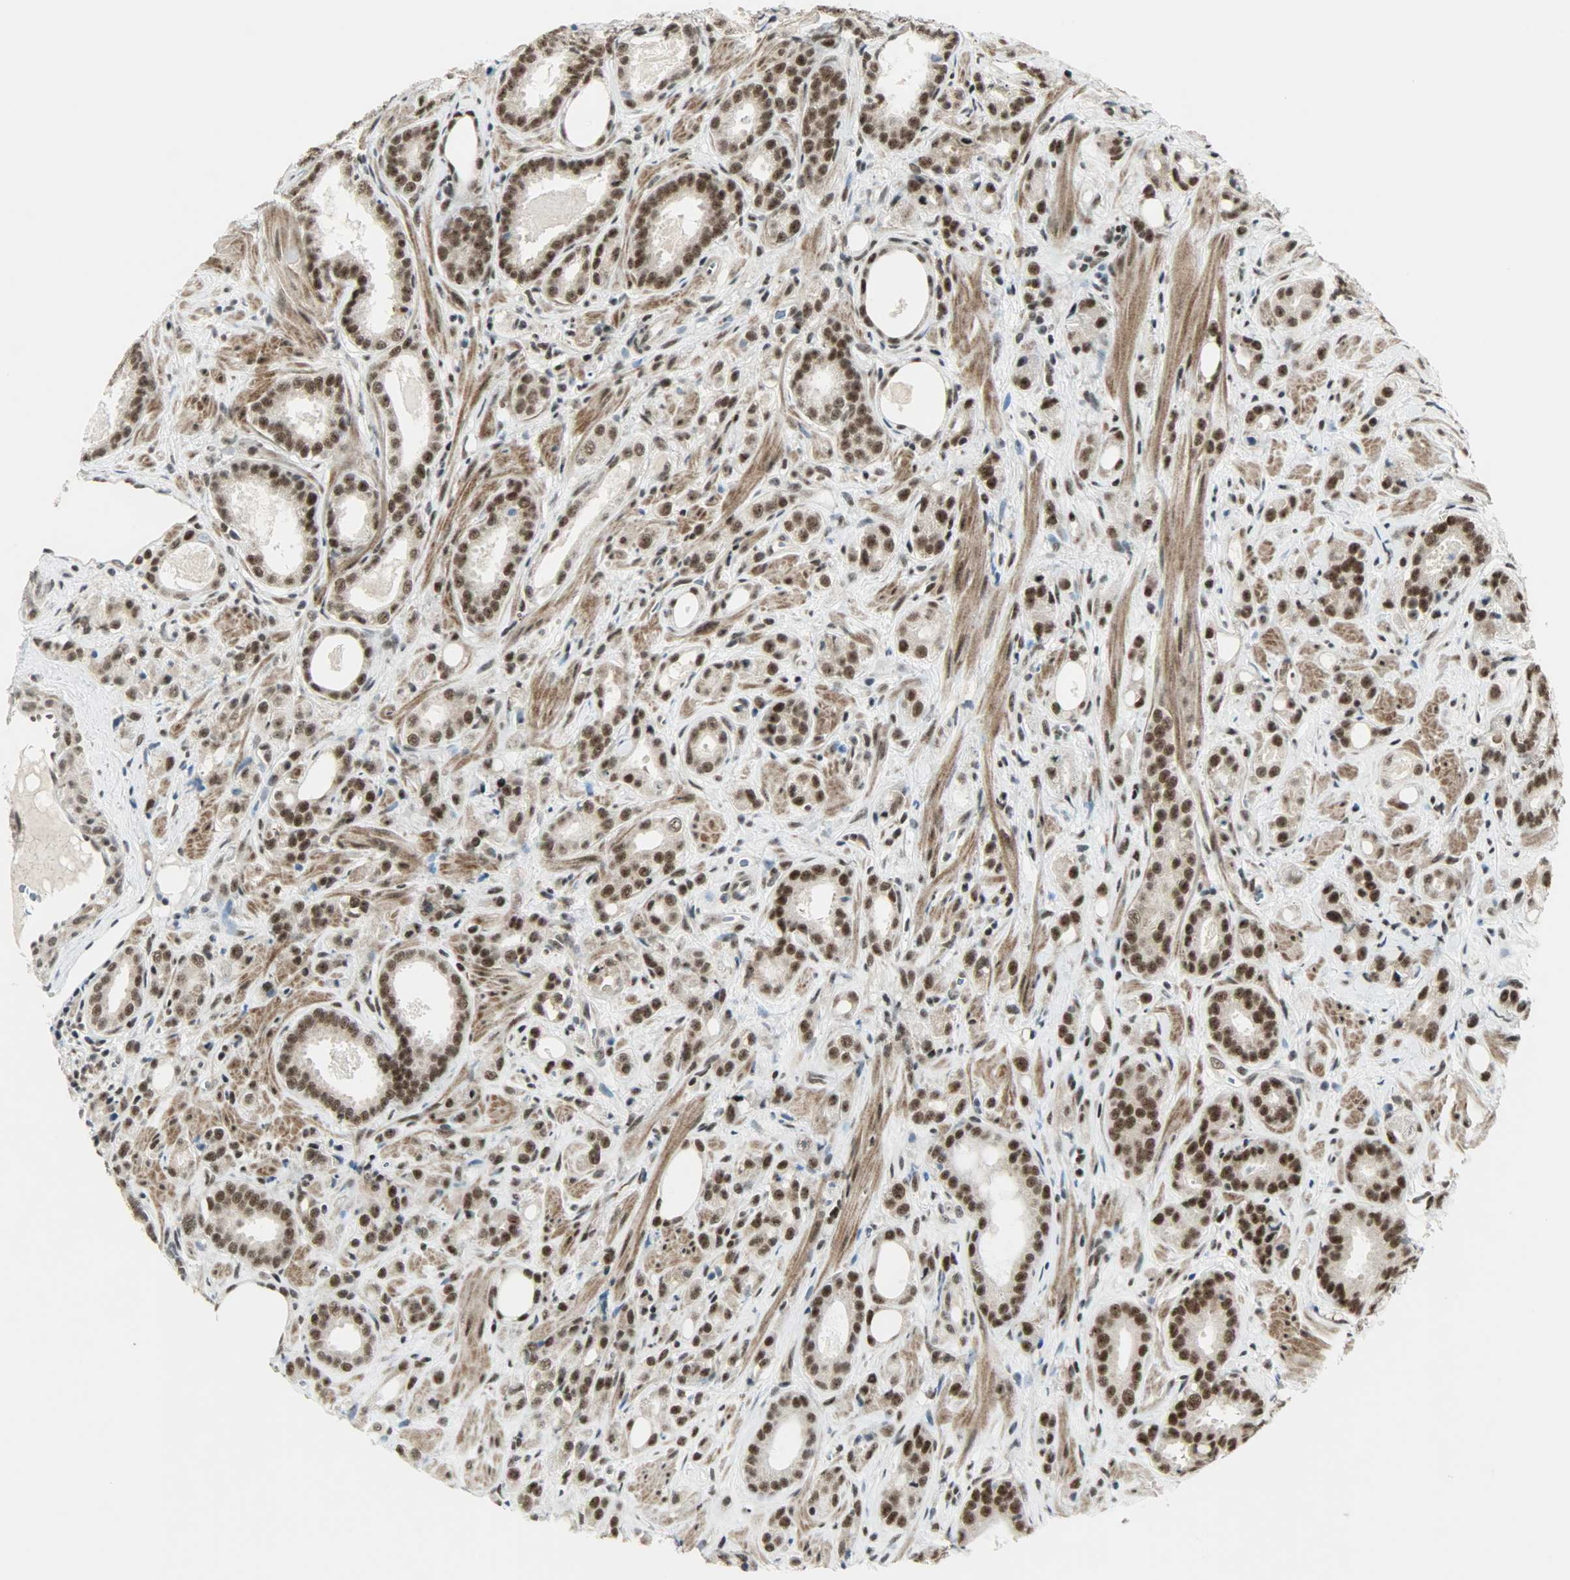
{"staining": {"intensity": "strong", "quantity": ">75%", "location": "nuclear"}, "tissue": "prostate cancer", "cell_type": "Tumor cells", "image_type": "cancer", "snomed": [{"axis": "morphology", "description": "Adenocarcinoma, Low grade"}, {"axis": "topography", "description": "Prostate"}], "caption": "DAB immunohistochemical staining of low-grade adenocarcinoma (prostate) demonstrates strong nuclear protein staining in approximately >75% of tumor cells. The staining was performed using DAB to visualize the protein expression in brown, while the nuclei were stained in blue with hematoxylin (Magnification: 20x).", "gene": "SUGP1", "patient": {"sex": "male", "age": 57}}